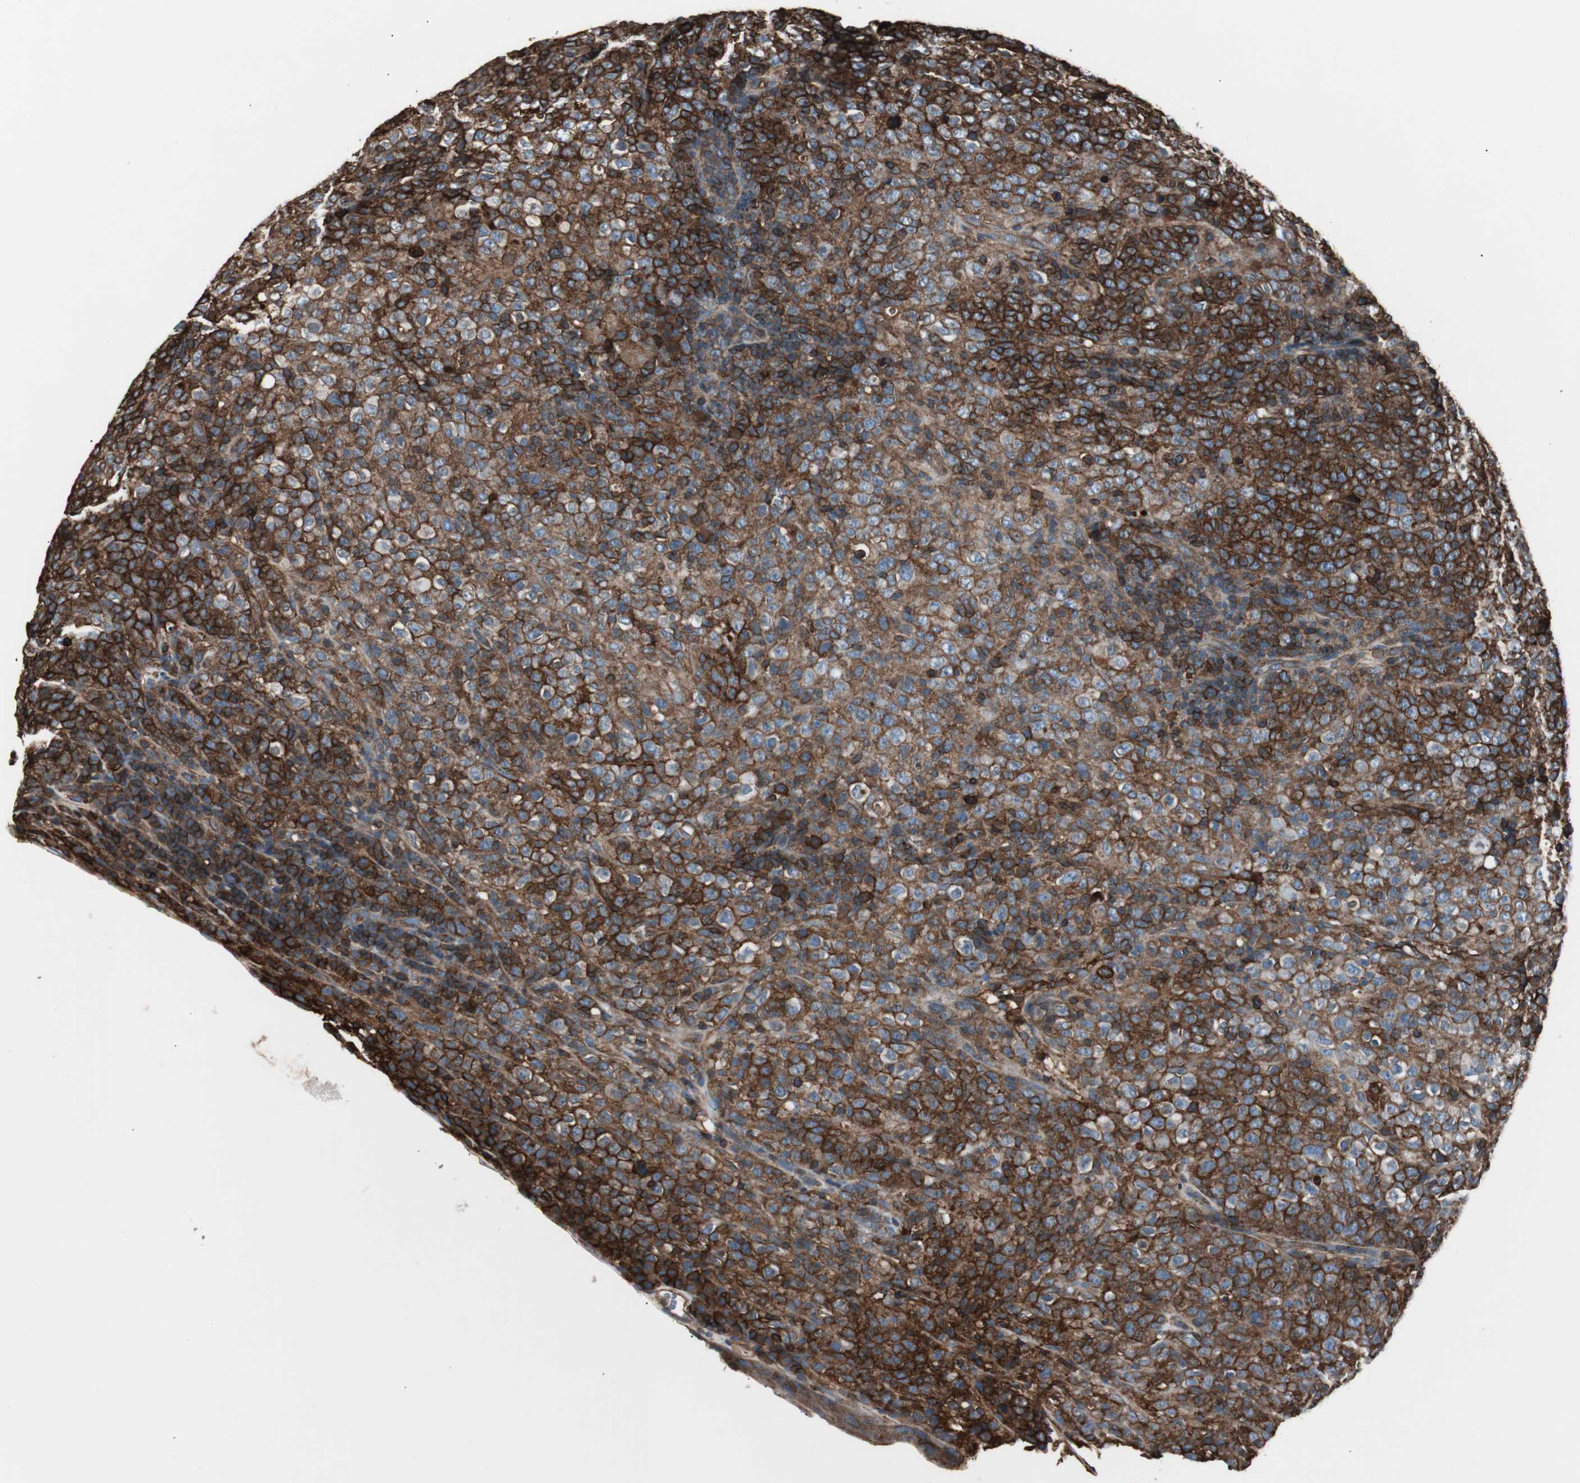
{"staining": {"intensity": "strong", "quantity": ">75%", "location": "cytoplasmic/membranous"}, "tissue": "lymphoma", "cell_type": "Tumor cells", "image_type": "cancer", "snomed": [{"axis": "morphology", "description": "Malignant lymphoma, non-Hodgkin's type, High grade"}, {"axis": "topography", "description": "Tonsil"}], "caption": "This is a photomicrograph of IHC staining of malignant lymphoma, non-Hodgkin's type (high-grade), which shows strong positivity in the cytoplasmic/membranous of tumor cells.", "gene": "B2M", "patient": {"sex": "female", "age": 36}}